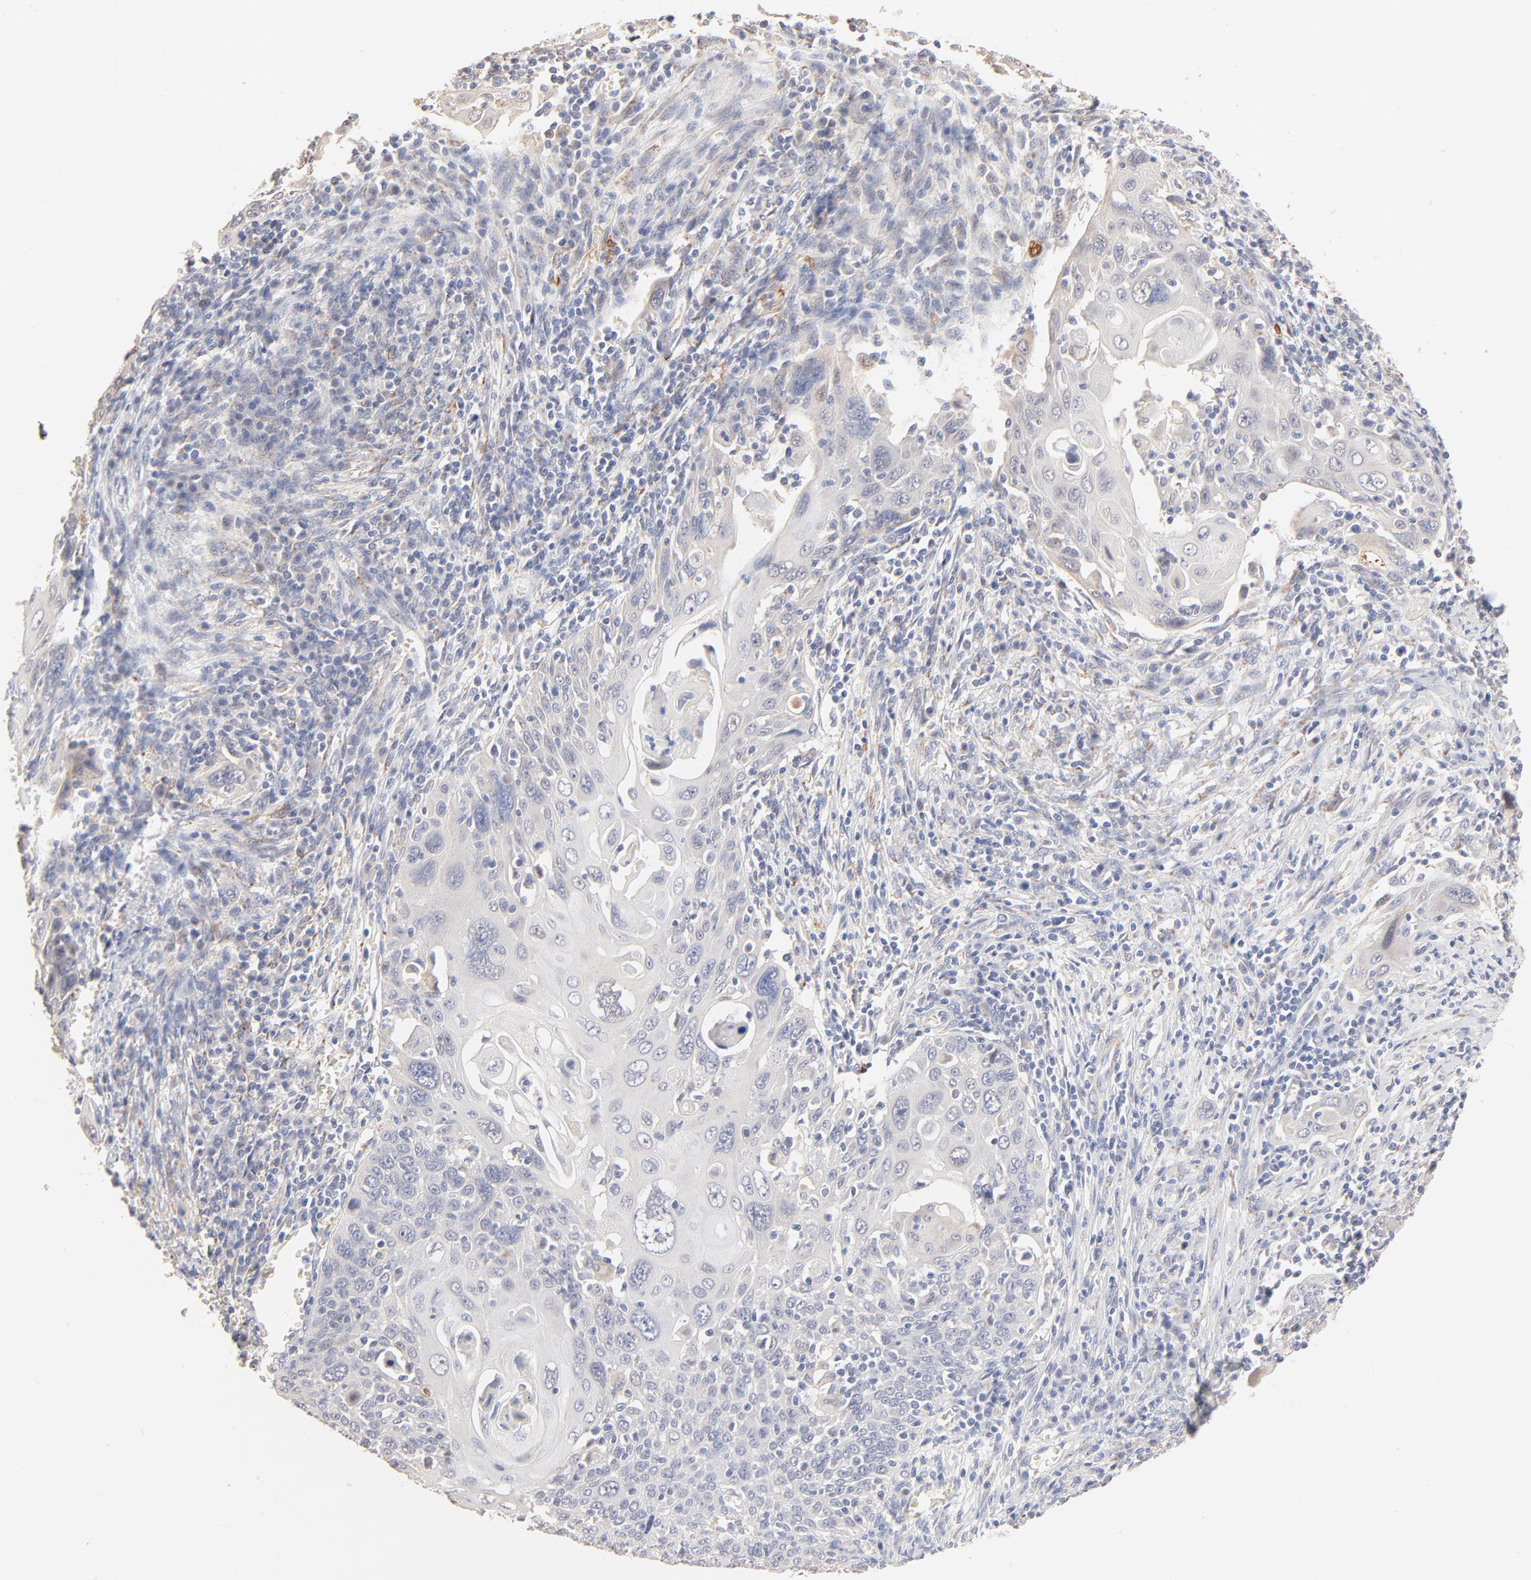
{"staining": {"intensity": "negative", "quantity": "none", "location": "none"}, "tissue": "cervical cancer", "cell_type": "Tumor cells", "image_type": "cancer", "snomed": [{"axis": "morphology", "description": "Squamous cell carcinoma, NOS"}, {"axis": "topography", "description": "Cervix"}], "caption": "Immunohistochemistry (IHC) of cervical cancer exhibits no positivity in tumor cells.", "gene": "SPTB", "patient": {"sex": "female", "age": 54}}